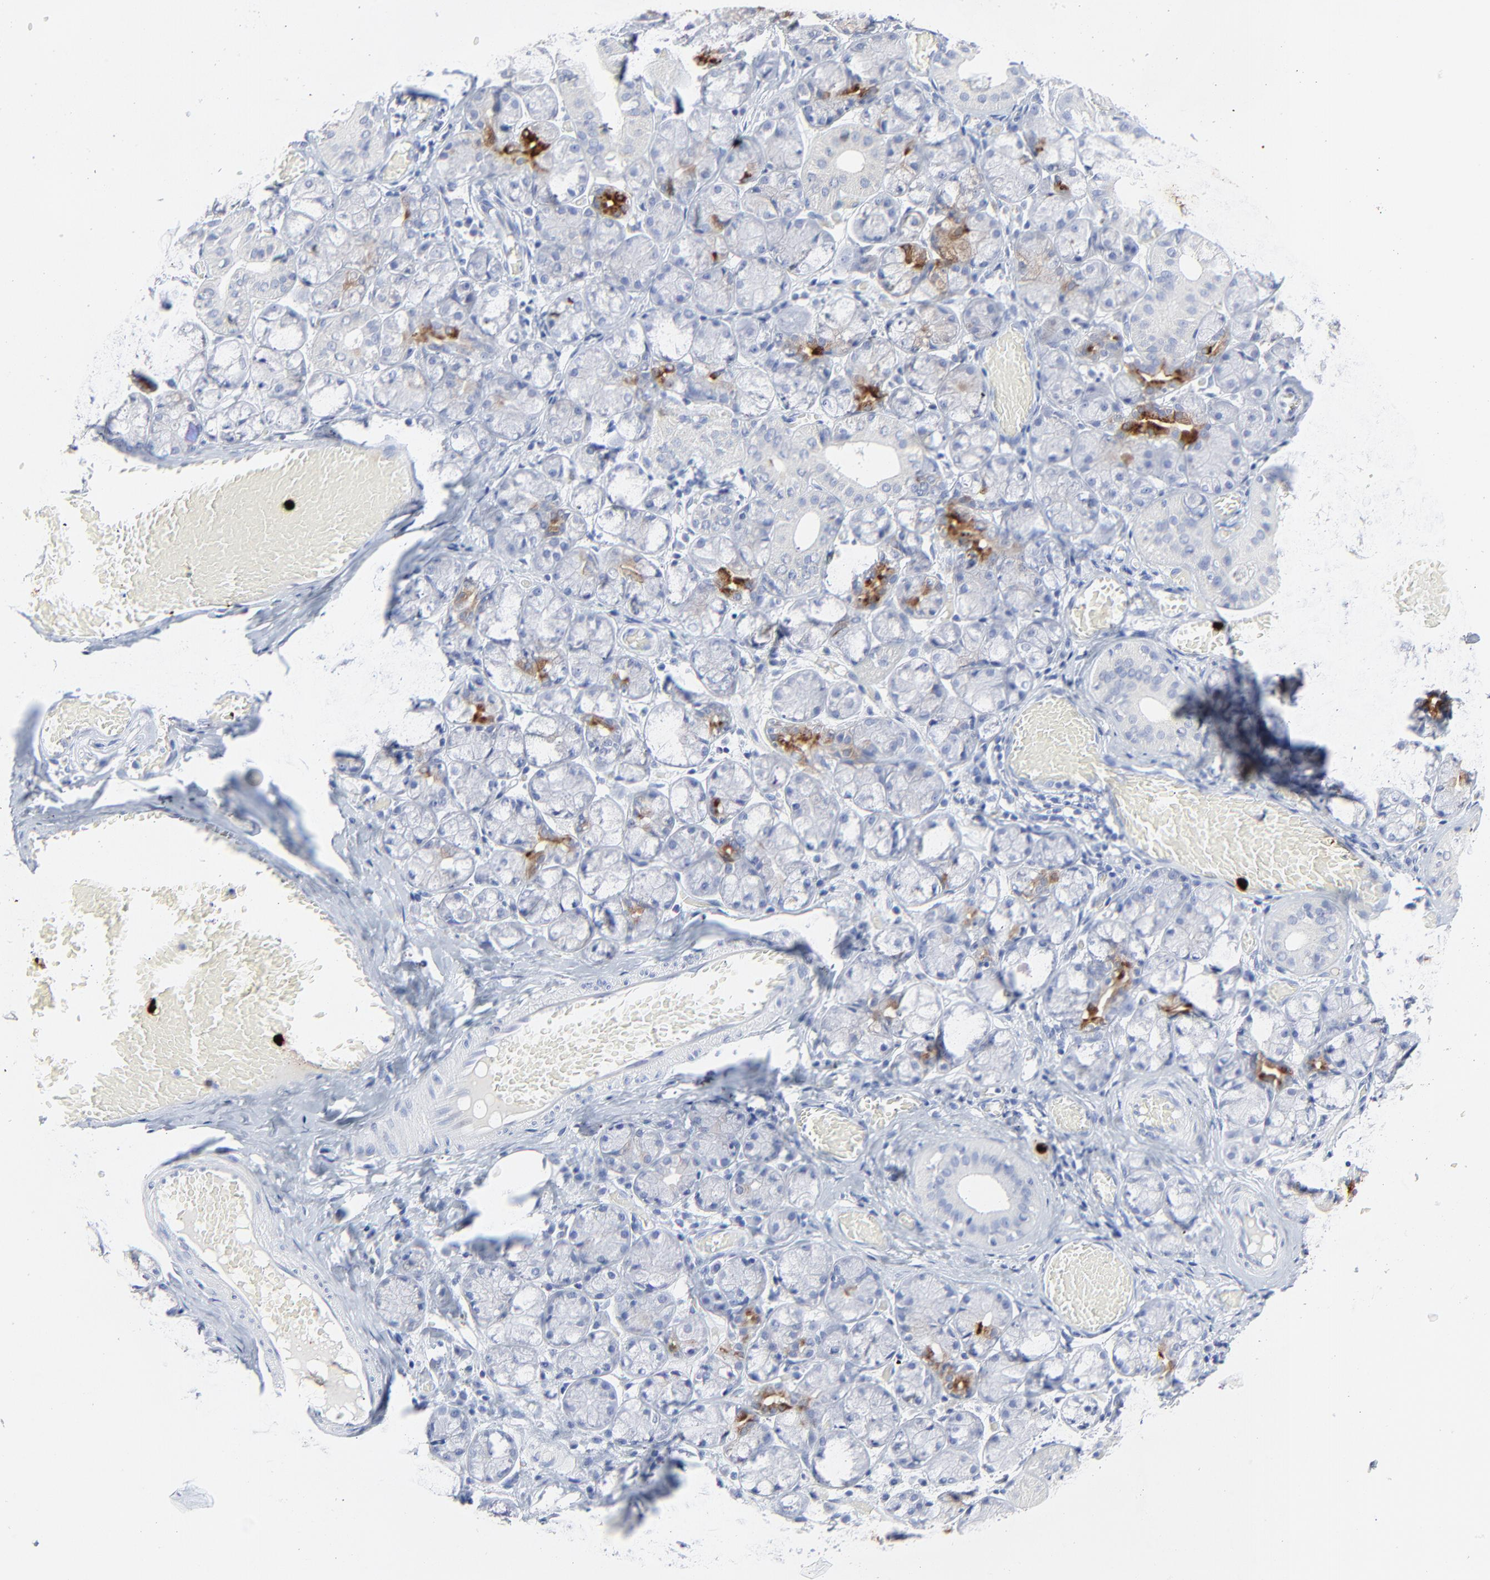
{"staining": {"intensity": "moderate", "quantity": "<25%", "location": "cytoplasmic/membranous"}, "tissue": "salivary gland", "cell_type": "Glandular cells", "image_type": "normal", "snomed": [{"axis": "morphology", "description": "Normal tissue, NOS"}, {"axis": "topography", "description": "Salivary gland"}], "caption": "This is an image of immunohistochemistry staining of unremarkable salivary gland, which shows moderate positivity in the cytoplasmic/membranous of glandular cells.", "gene": "LCN2", "patient": {"sex": "female", "age": 24}}